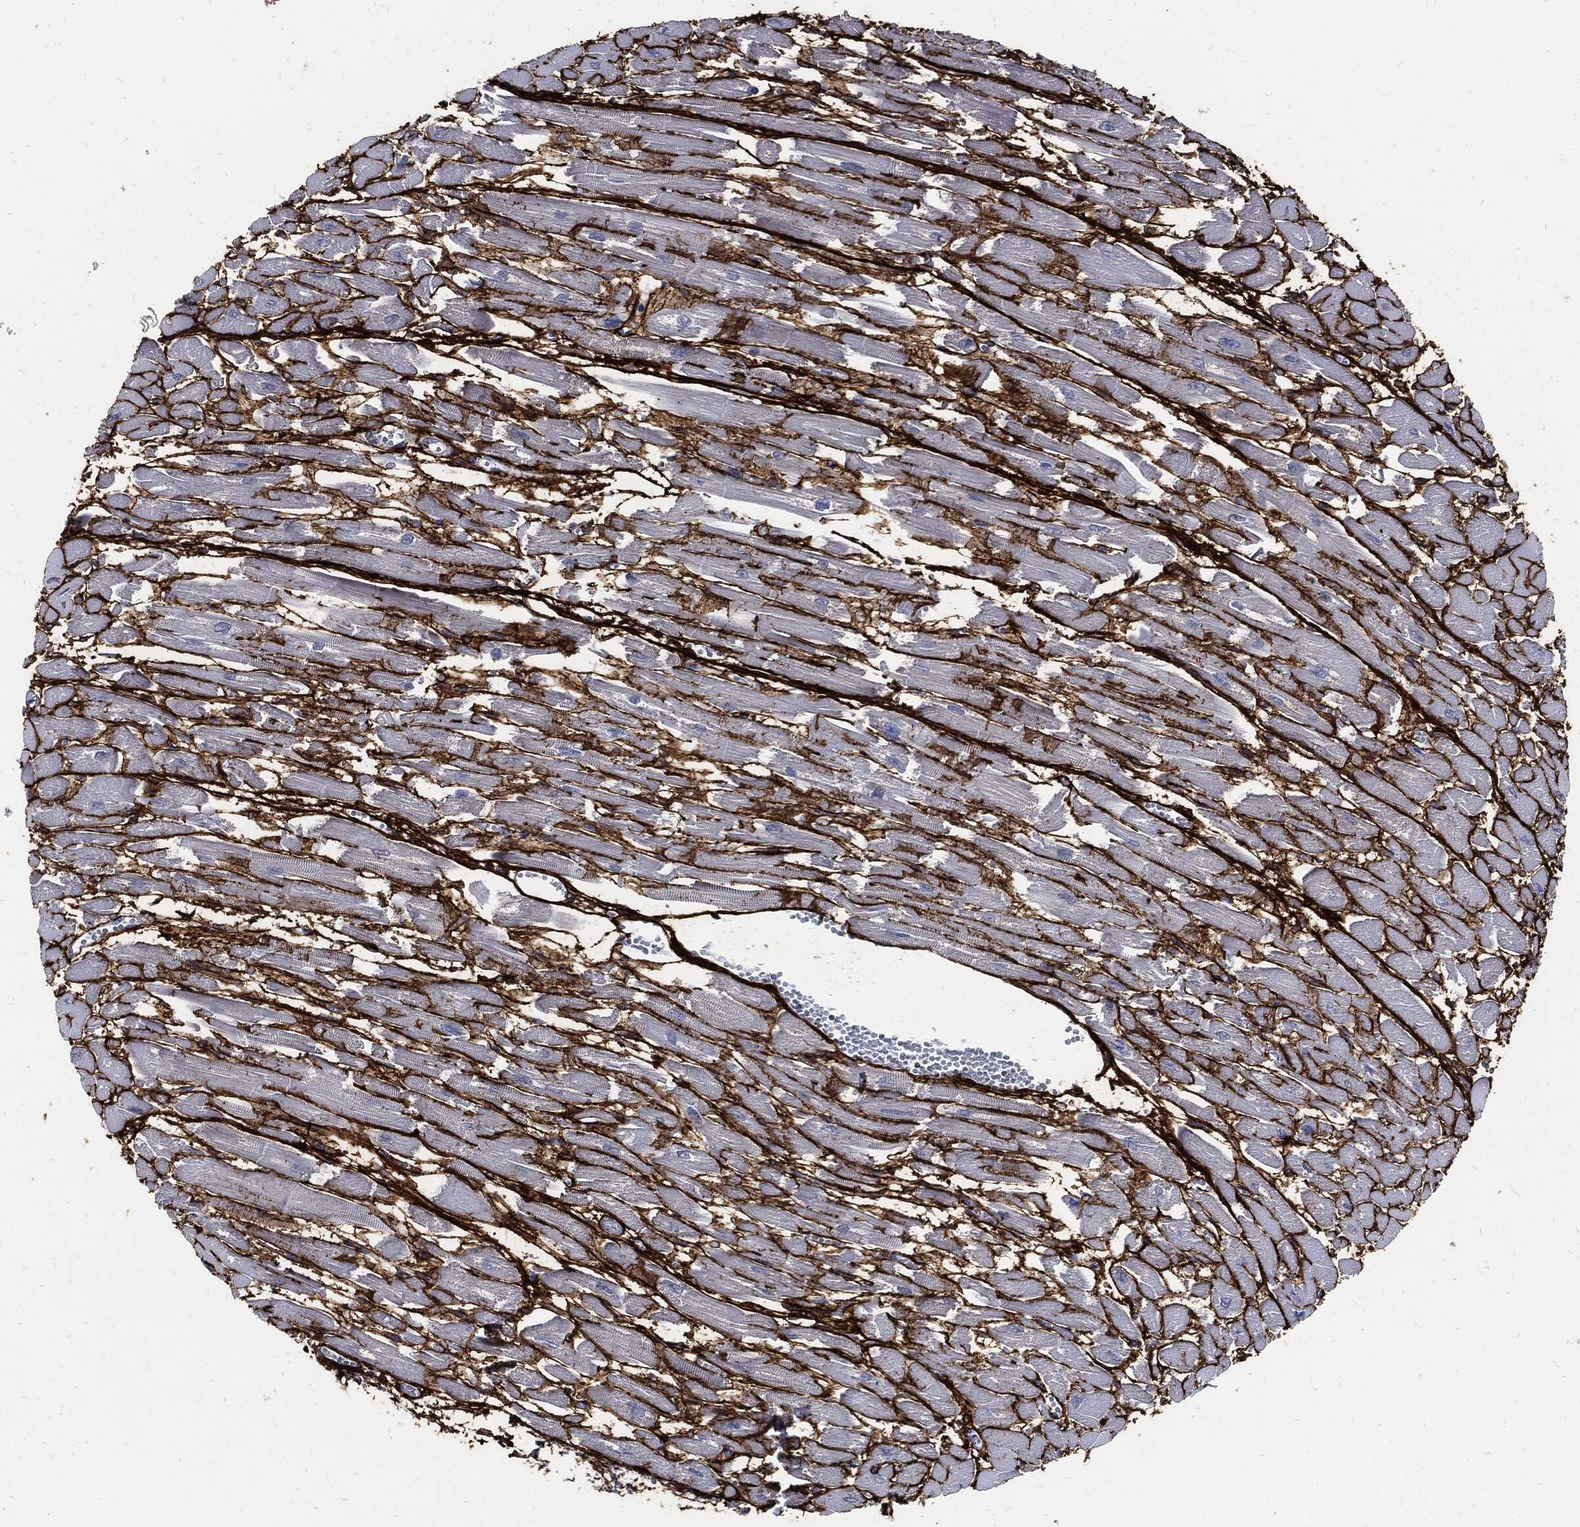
{"staining": {"intensity": "negative", "quantity": "none", "location": "none"}, "tissue": "heart muscle", "cell_type": "Cardiomyocytes", "image_type": "normal", "snomed": [{"axis": "morphology", "description": "Normal tissue, NOS"}, {"axis": "topography", "description": "Heart"}], "caption": "A histopathology image of heart muscle stained for a protein exhibits no brown staining in cardiomyocytes. (Immunohistochemistry (ihc), brightfield microscopy, high magnification).", "gene": "FBN1", "patient": {"sex": "female", "age": 52}}